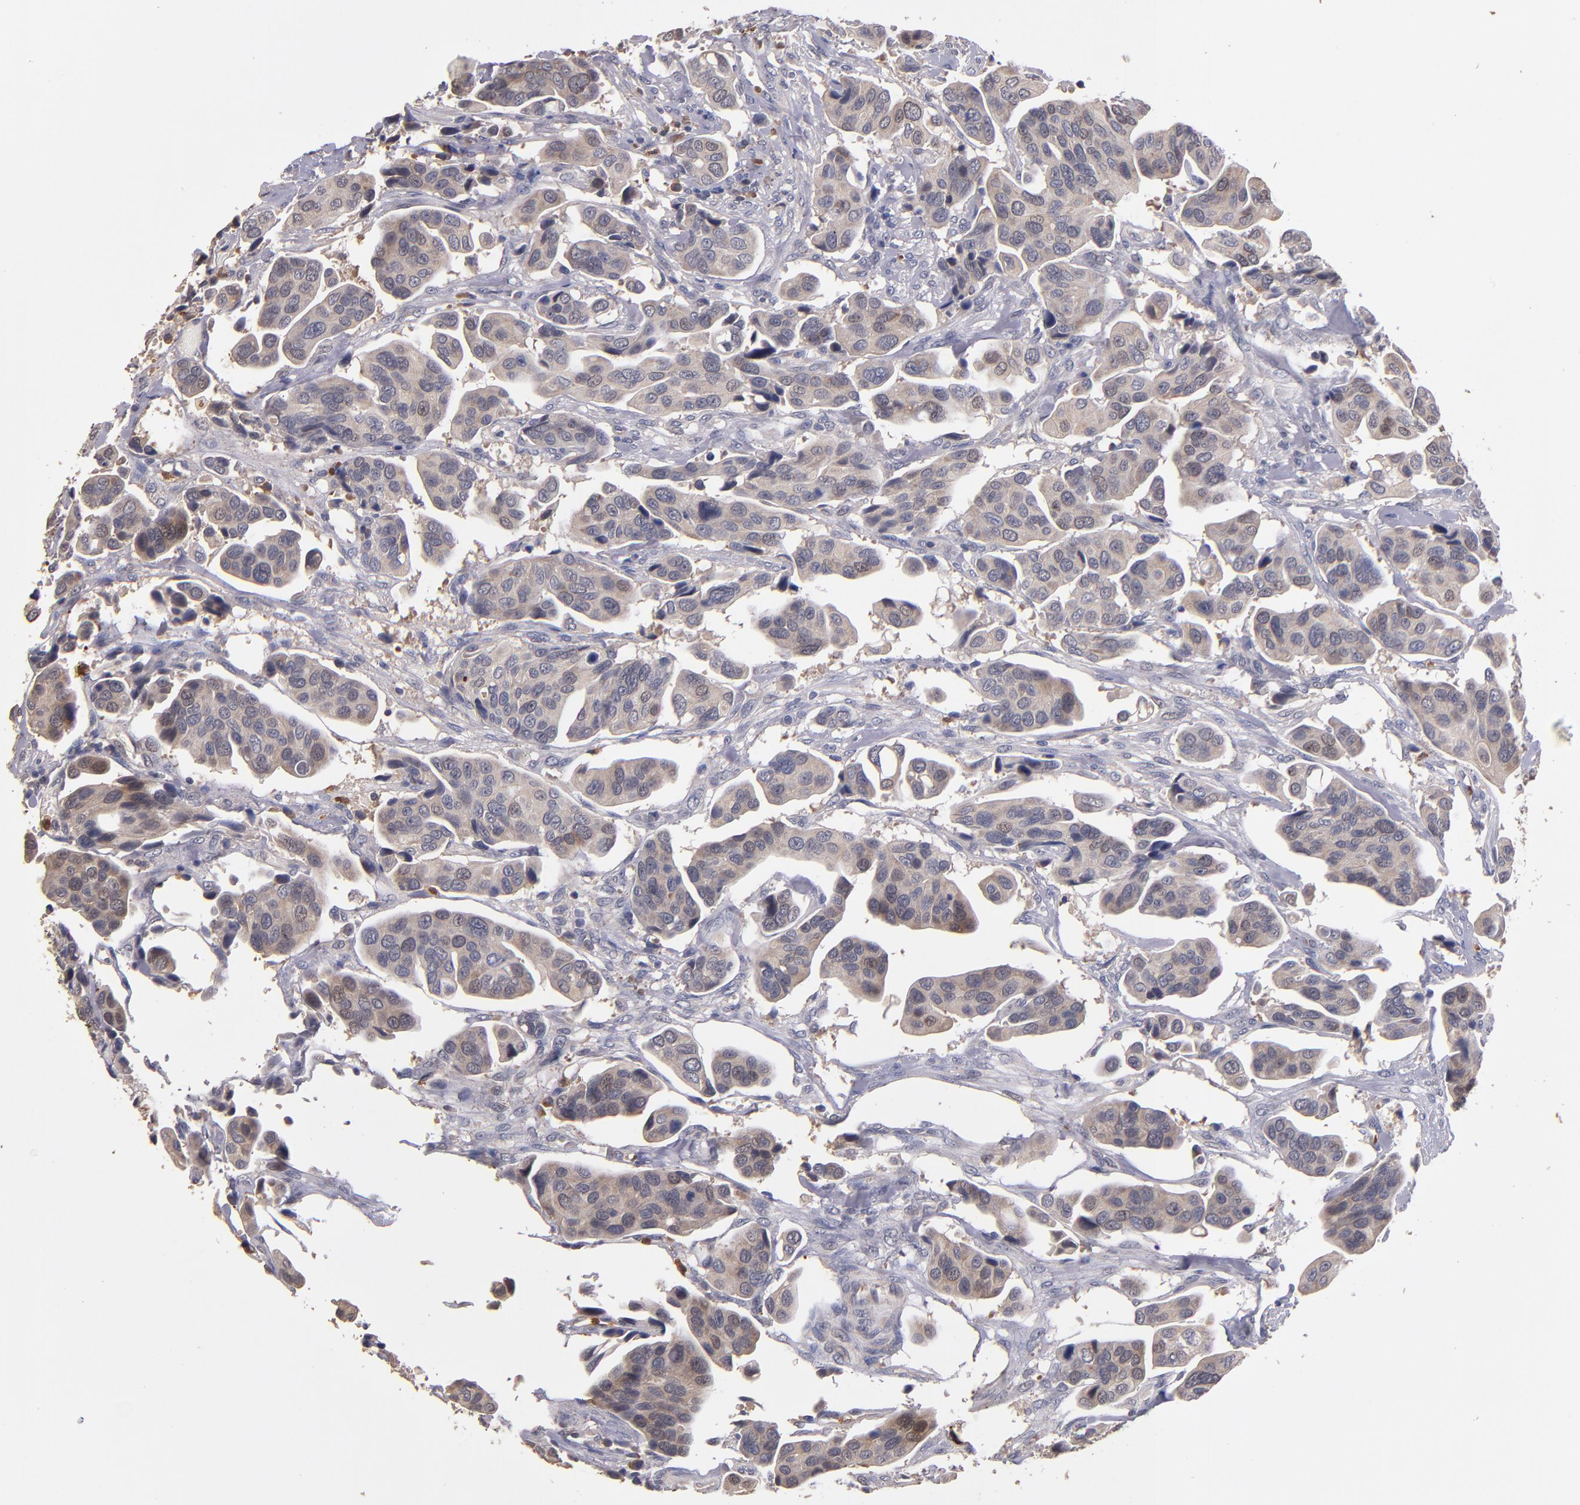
{"staining": {"intensity": "negative", "quantity": "none", "location": "none"}, "tissue": "urothelial cancer", "cell_type": "Tumor cells", "image_type": "cancer", "snomed": [{"axis": "morphology", "description": "Adenocarcinoma, NOS"}, {"axis": "topography", "description": "Urinary bladder"}], "caption": "There is no significant staining in tumor cells of urothelial cancer.", "gene": "TTLL12", "patient": {"sex": "male", "age": 61}}